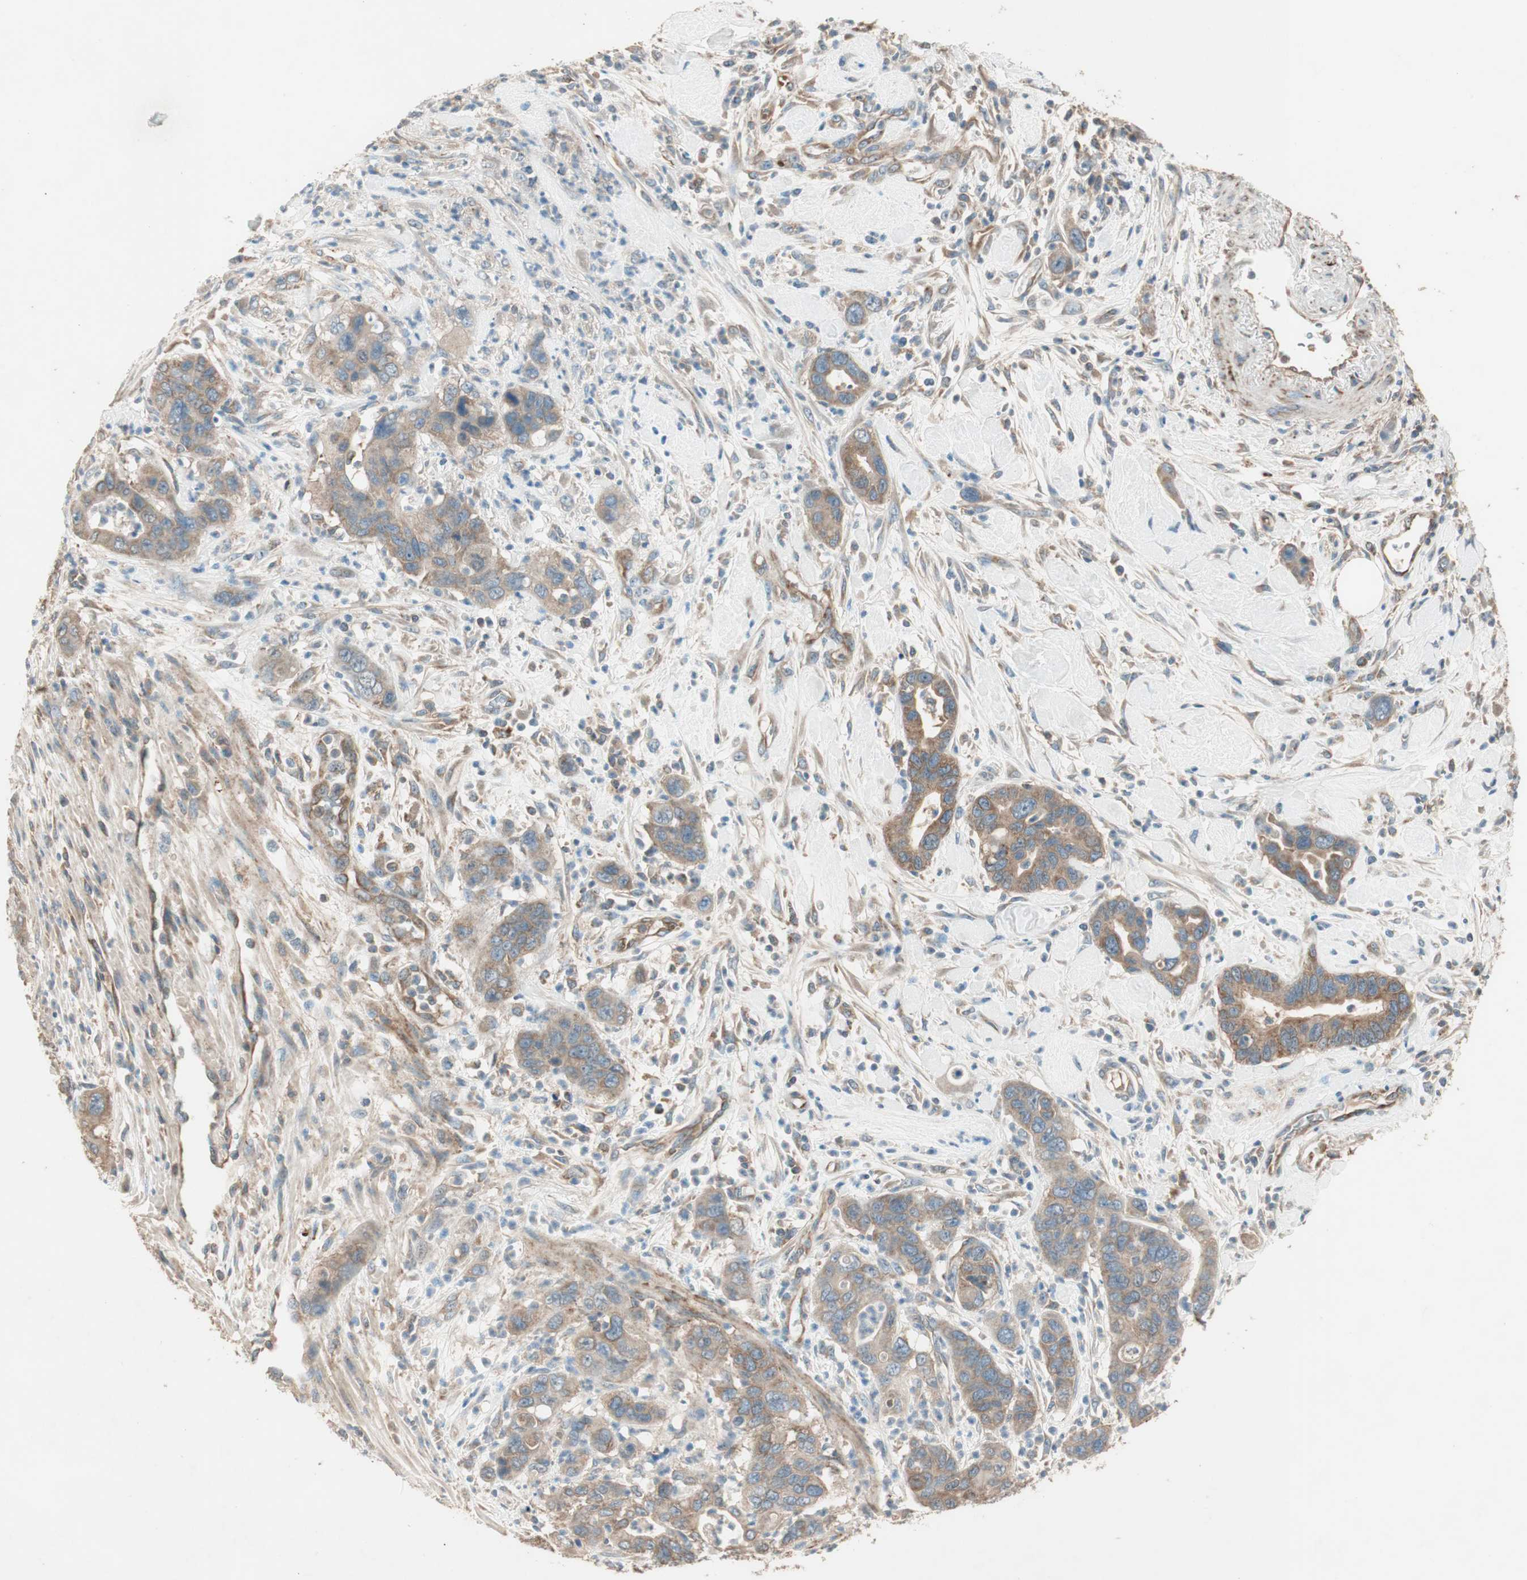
{"staining": {"intensity": "moderate", "quantity": ">75%", "location": "cytoplasmic/membranous"}, "tissue": "pancreatic cancer", "cell_type": "Tumor cells", "image_type": "cancer", "snomed": [{"axis": "morphology", "description": "Adenocarcinoma, NOS"}, {"axis": "topography", "description": "Pancreas"}], "caption": "Moderate cytoplasmic/membranous positivity is appreciated in about >75% of tumor cells in adenocarcinoma (pancreatic).", "gene": "CC2D1A", "patient": {"sex": "female", "age": 71}}